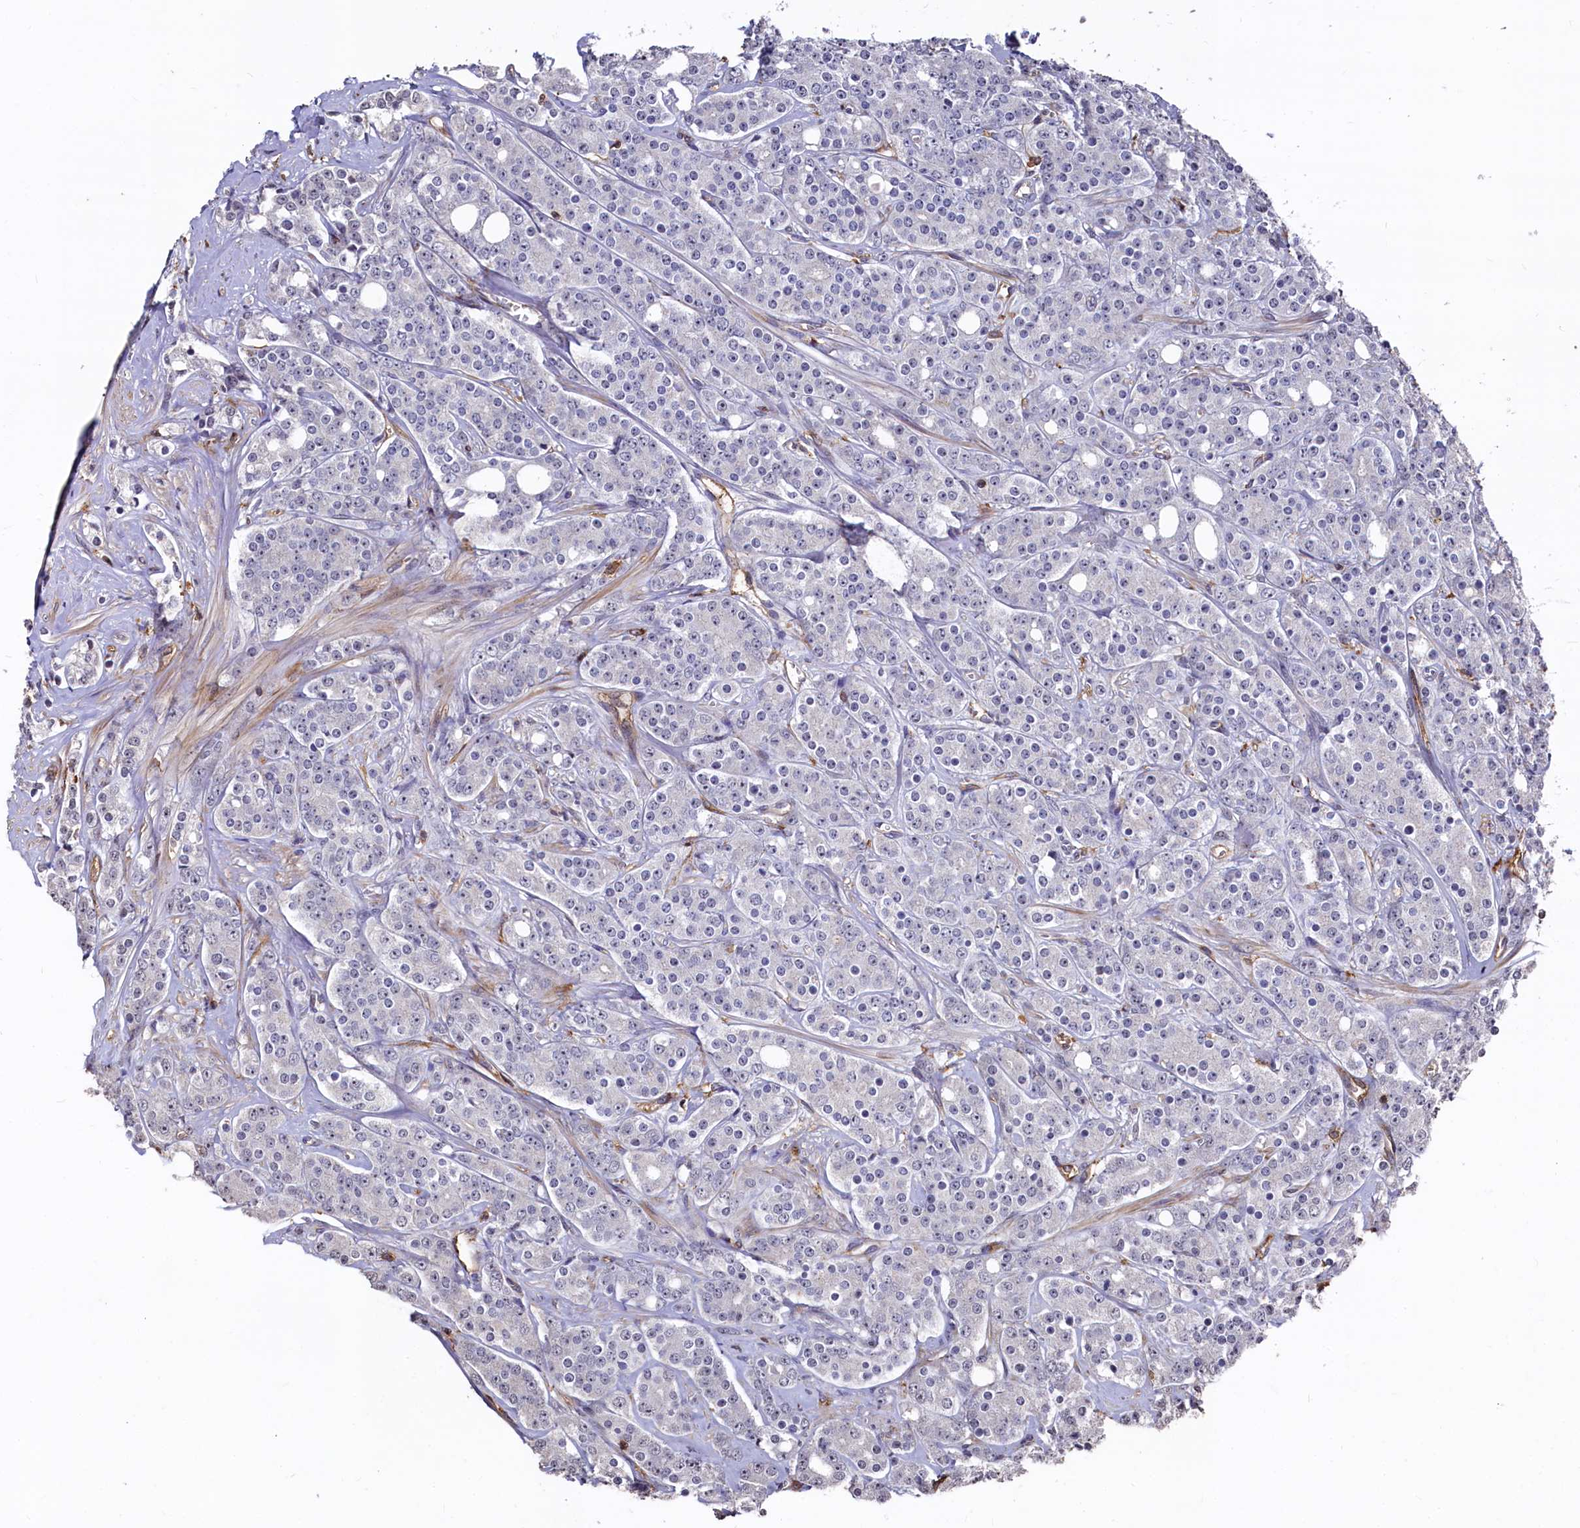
{"staining": {"intensity": "negative", "quantity": "none", "location": "none"}, "tissue": "prostate cancer", "cell_type": "Tumor cells", "image_type": "cancer", "snomed": [{"axis": "morphology", "description": "Adenocarcinoma, High grade"}, {"axis": "topography", "description": "Prostate"}], "caption": "Prostate cancer (adenocarcinoma (high-grade)) was stained to show a protein in brown. There is no significant staining in tumor cells.", "gene": "PLEKHO2", "patient": {"sex": "male", "age": 62}}